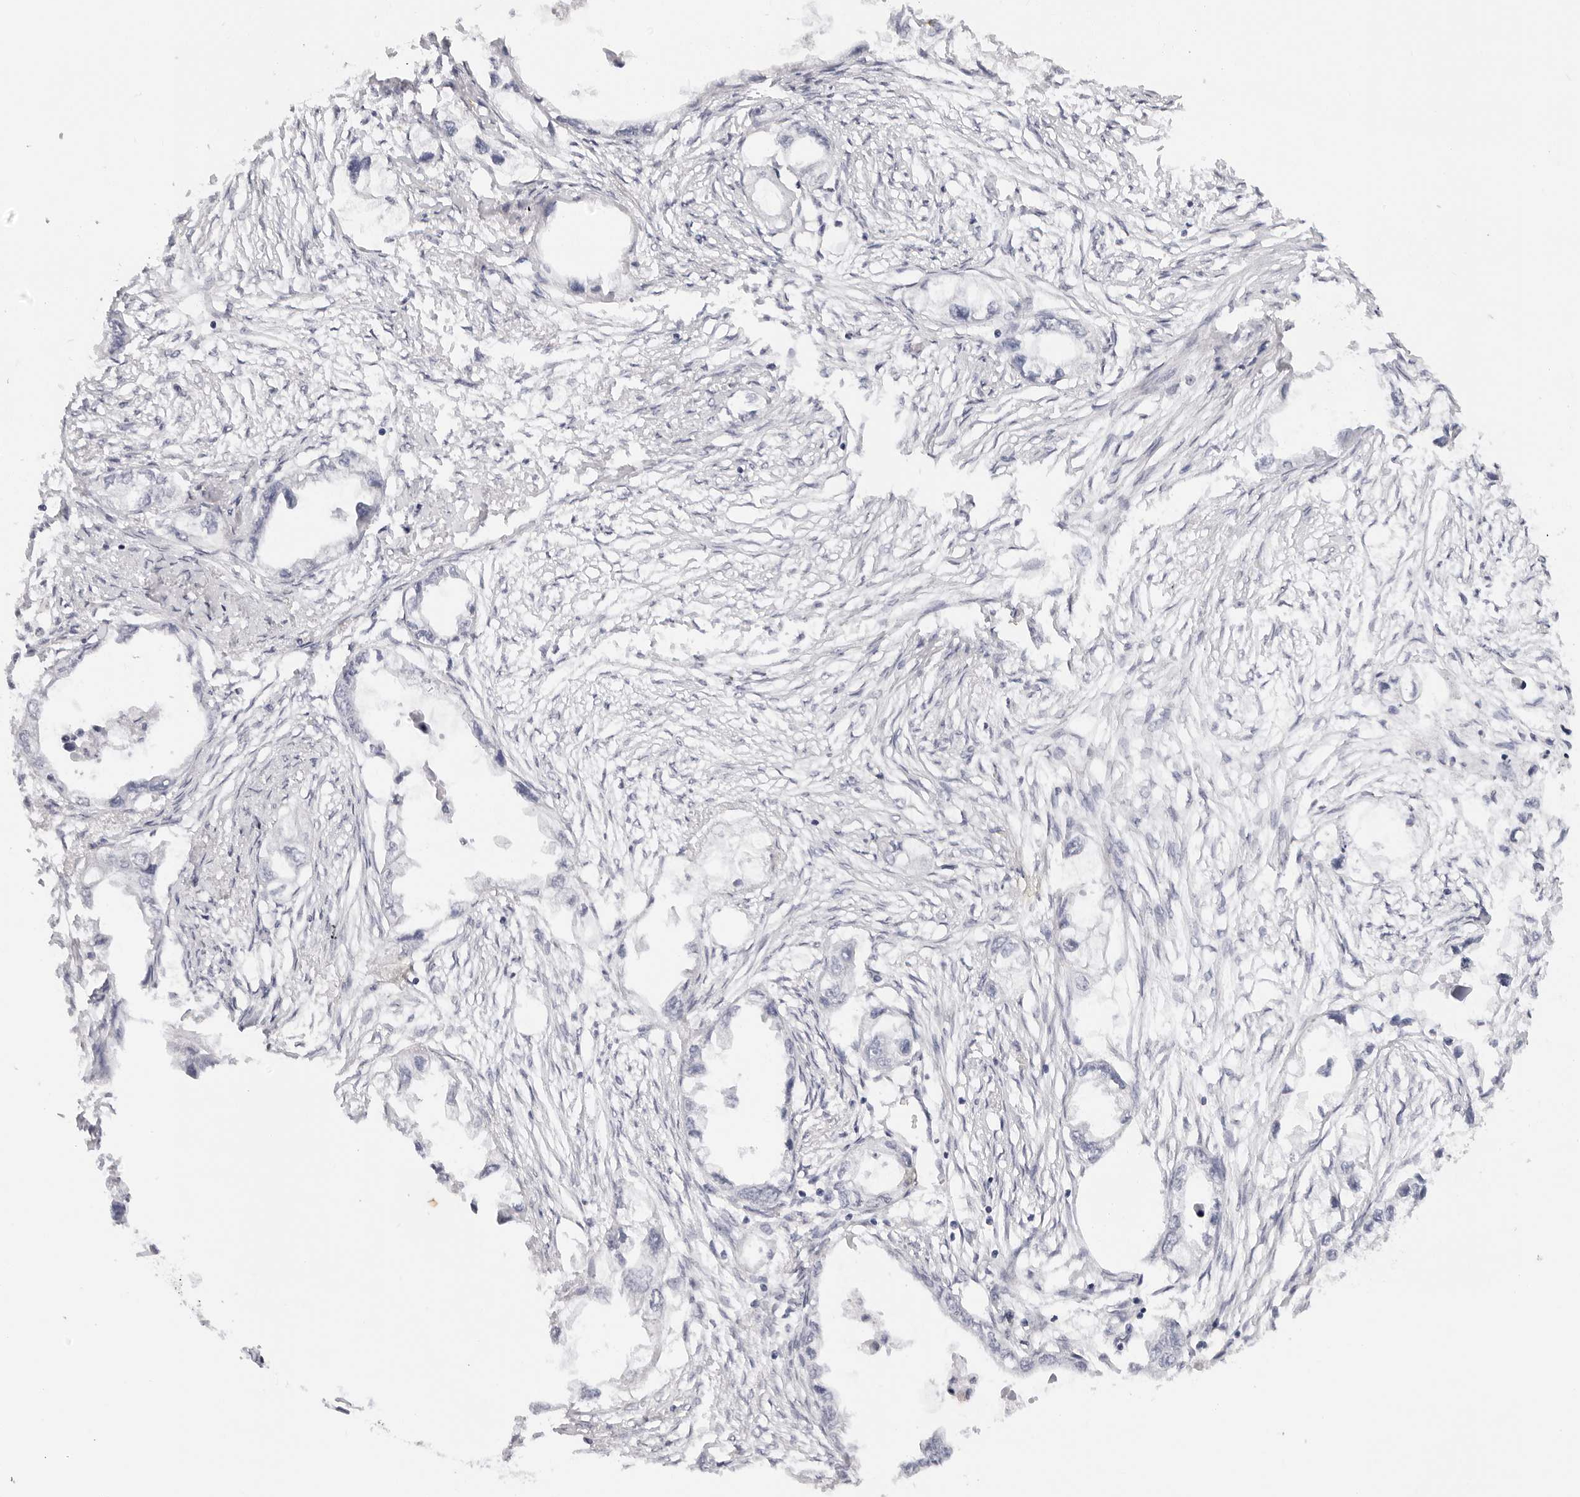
{"staining": {"intensity": "negative", "quantity": "none", "location": "none"}, "tissue": "endometrial cancer", "cell_type": "Tumor cells", "image_type": "cancer", "snomed": [{"axis": "morphology", "description": "Adenocarcinoma, NOS"}, {"axis": "morphology", "description": "Adenocarcinoma, metastatic, NOS"}, {"axis": "topography", "description": "Adipose tissue"}, {"axis": "topography", "description": "Endometrium"}], "caption": "A high-resolution photomicrograph shows immunohistochemistry (IHC) staining of metastatic adenocarcinoma (endometrial), which exhibits no significant staining in tumor cells. The staining was performed using DAB (3,3'-diaminobenzidine) to visualize the protein expression in brown, while the nuclei were stained in blue with hematoxylin (Magnification: 20x).", "gene": "EDN2", "patient": {"sex": "female", "age": 67}}